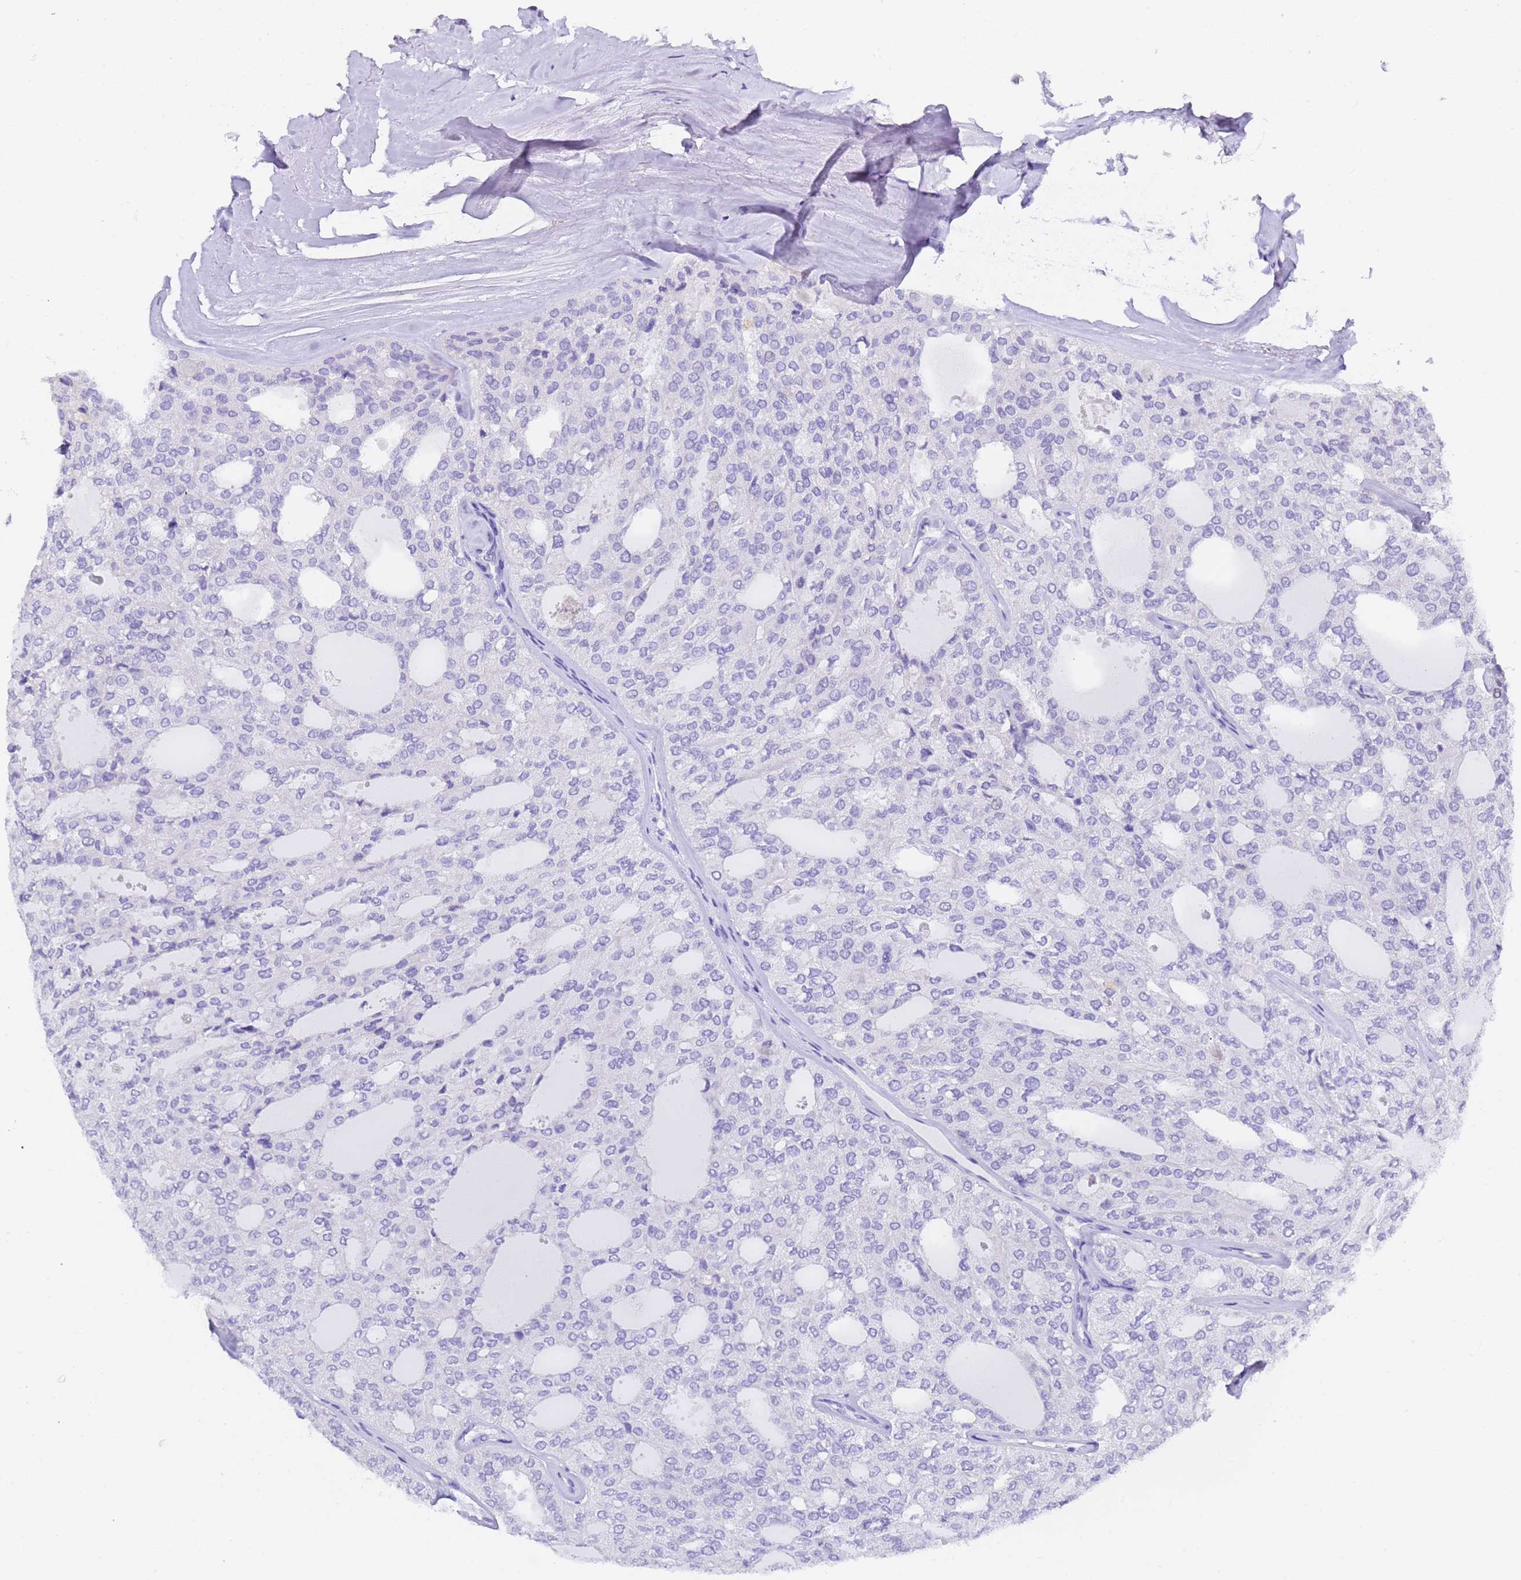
{"staining": {"intensity": "negative", "quantity": "none", "location": "none"}, "tissue": "thyroid cancer", "cell_type": "Tumor cells", "image_type": "cancer", "snomed": [{"axis": "morphology", "description": "Follicular adenoma carcinoma, NOS"}, {"axis": "topography", "description": "Thyroid gland"}], "caption": "There is no significant staining in tumor cells of thyroid cancer (follicular adenoma carcinoma). (DAB (3,3'-diaminobenzidine) immunohistochemistry with hematoxylin counter stain).", "gene": "GABRA1", "patient": {"sex": "male", "age": 75}}